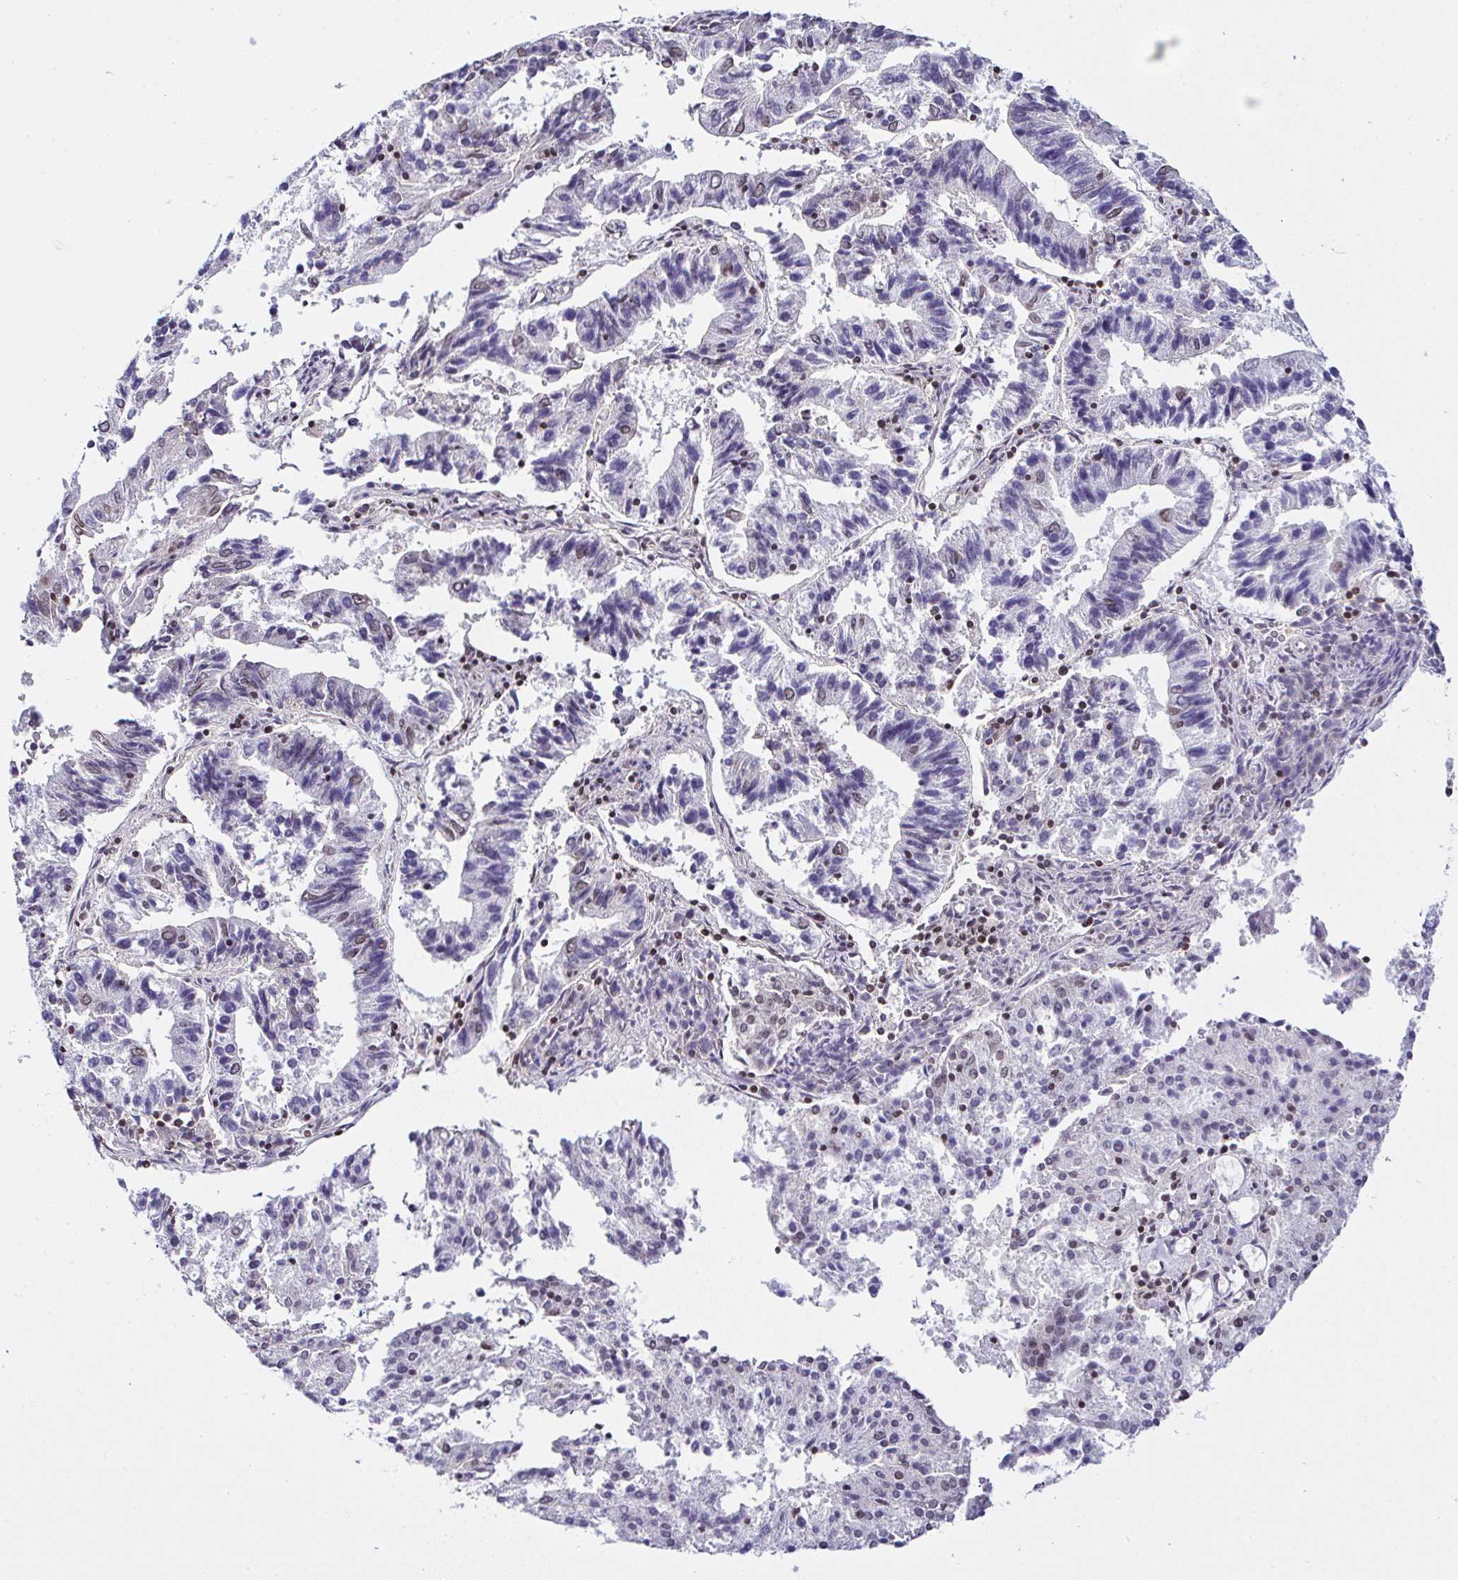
{"staining": {"intensity": "weak", "quantity": "<25%", "location": "nuclear"}, "tissue": "endometrial cancer", "cell_type": "Tumor cells", "image_type": "cancer", "snomed": [{"axis": "morphology", "description": "Adenocarcinoma, NOS"}, {"axis": "topography", "description": "Endometrium"}], "caption": "This is an immunohistochemistry micrograph of human endometrial cancer. There is no positivity in tumor cells.", "gene": "DR1", "patient": {"sex": "female", "age": 82}}